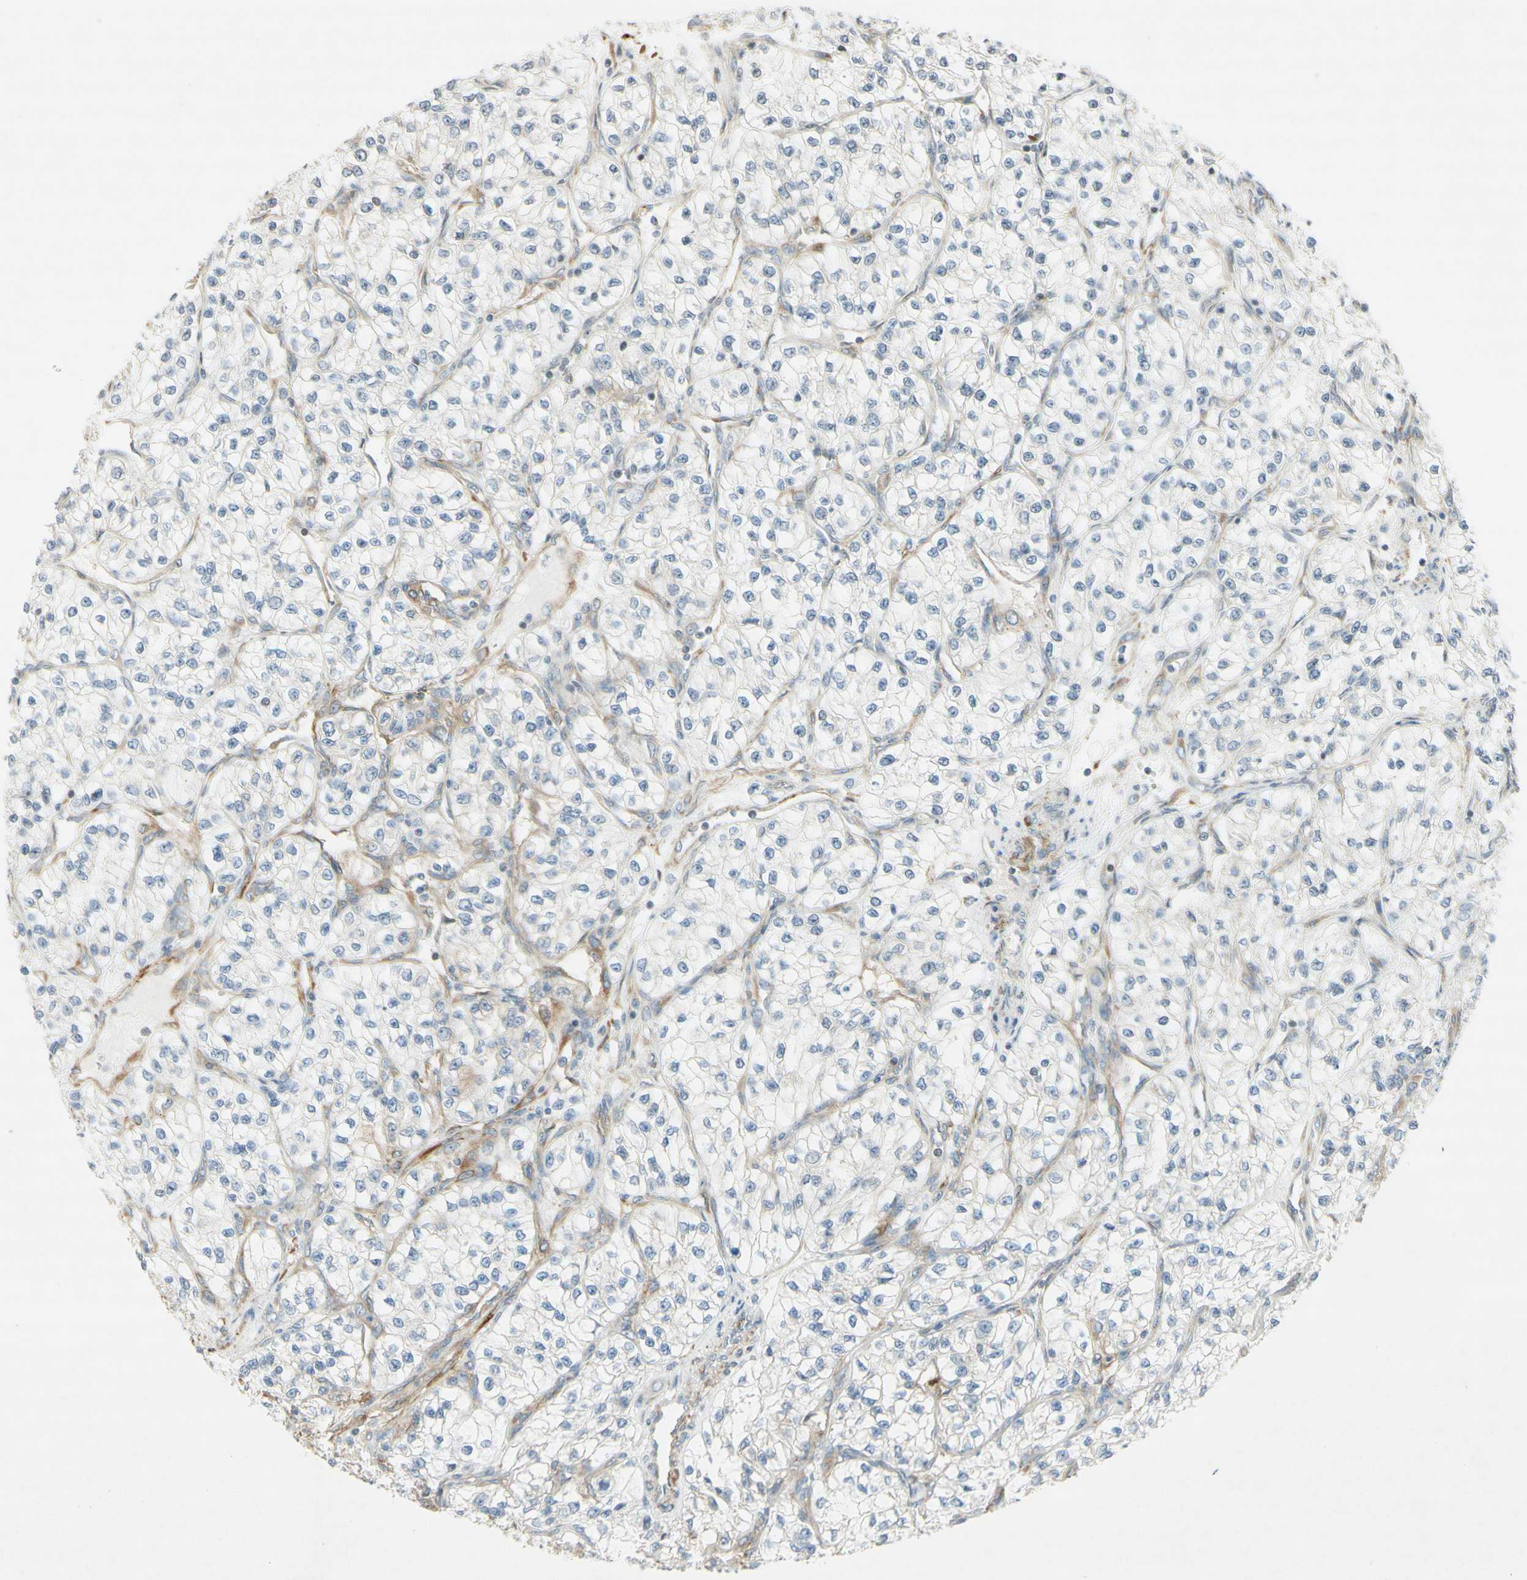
{"staining": {"intensity": "negative", "quantity": "none", "location": "none"}, "tissue": "renal cancer", "cell_type": "Tumor cells", "image_type": "cancer", "snomed": [{"axis": "morphology", "description": "Adenocarcinoma, NOS"}, {"axis": "topography", "description": "Kidney"}], "caption": "Tumor cells show no significant expression in renal adenocarcinoma.", "gene": "MAP1B", "patient": {"sex": "female", "age": 57}}